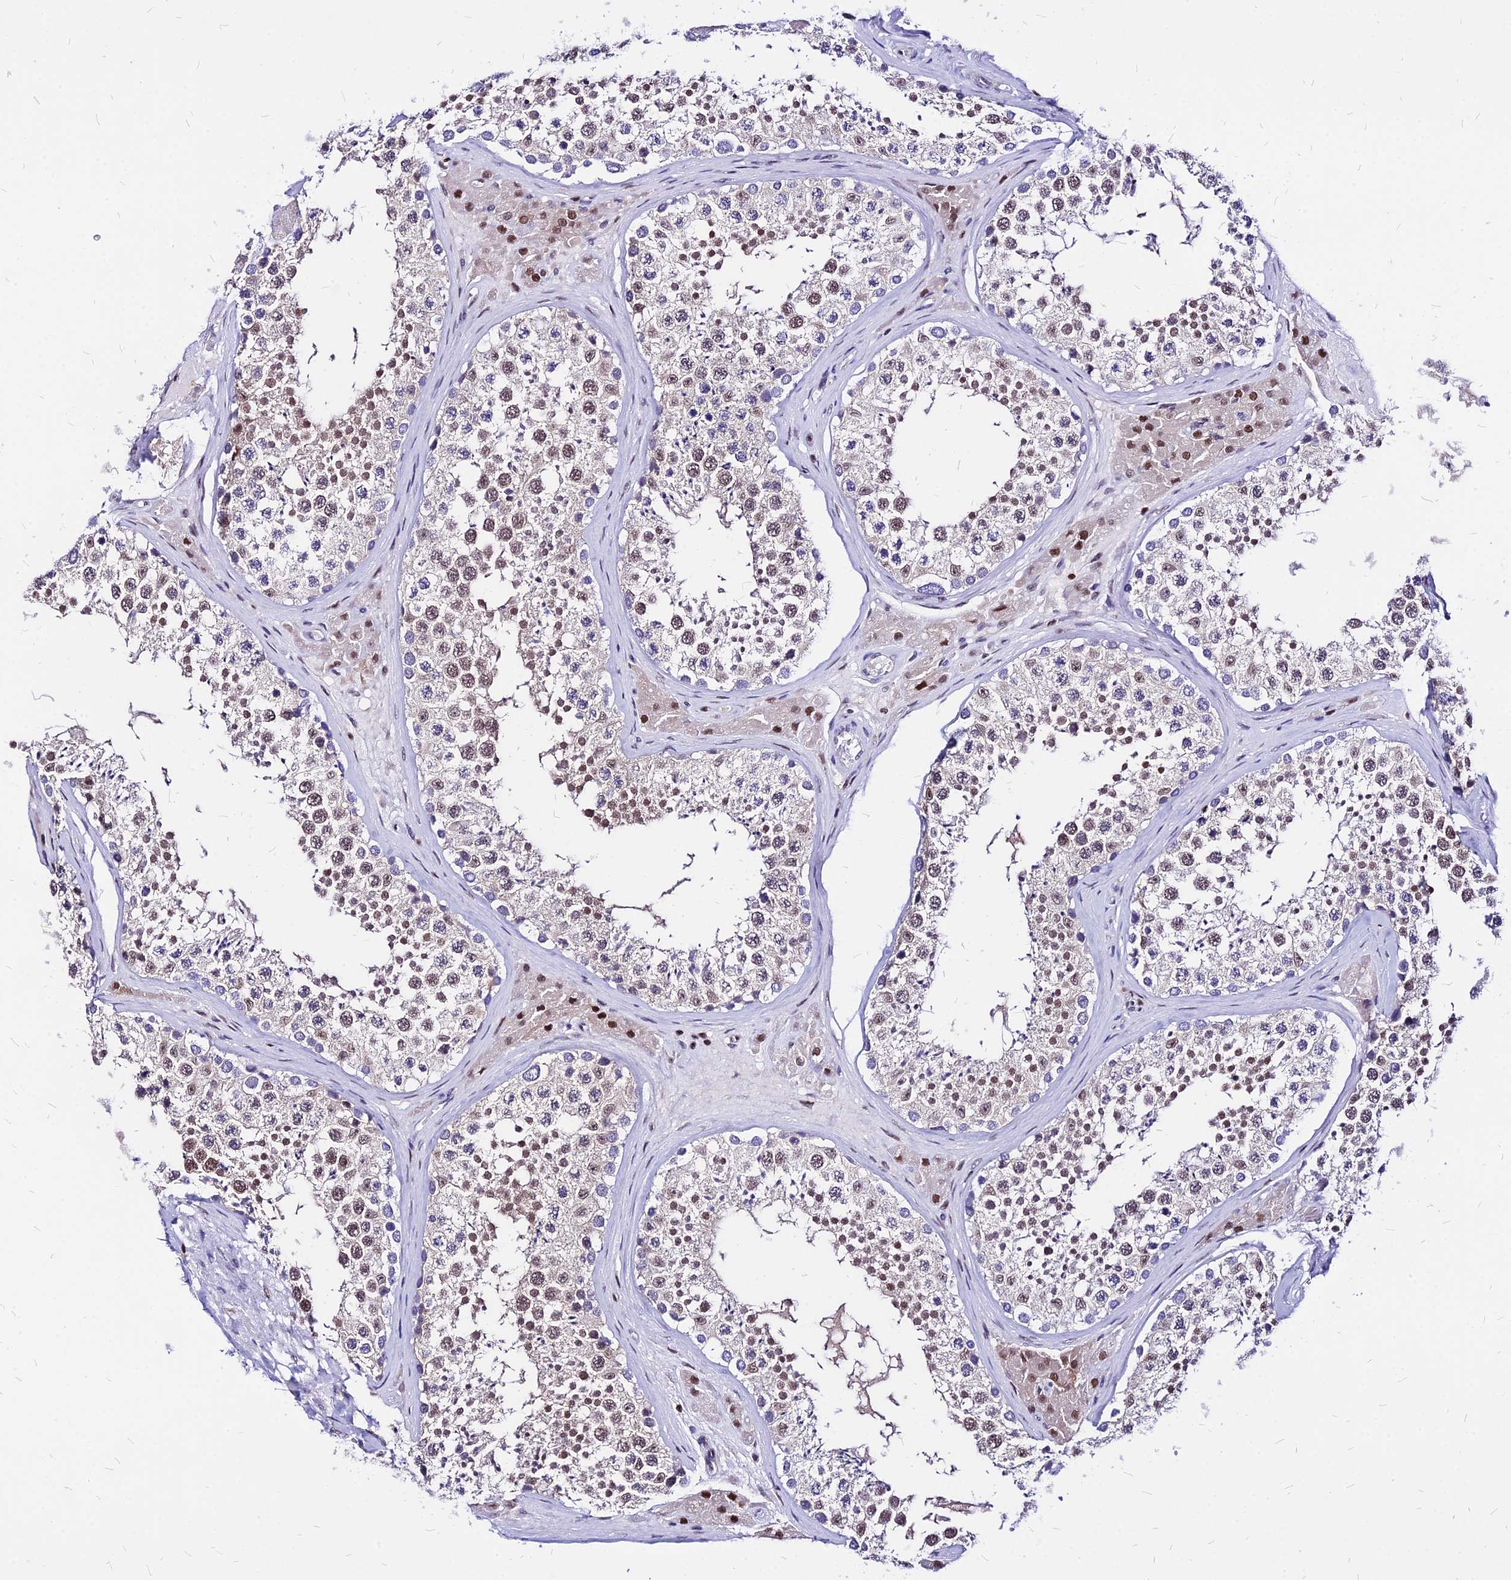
{"staining": {"intensity": "moderate", "quantity": "25%-75%", "location": "nuclear"}, "tissue": "testis", "cell_type": "Cells in seminiferous ducts", "image_type": "normal", "snomed": [{"axis": "morphology", "description": "Normal tissue, NOS"}, {"axis": "topography", "description": "Testis"}], "caption": "A histopathology image showing moderate nuclear staining in approximately 25%-75% of cells in seminiferous ducts in normal testis, as visualized by brown immunohistochemical staining.", "gene": "PAXX", "patient": {"sex": "male", "age": 46}}